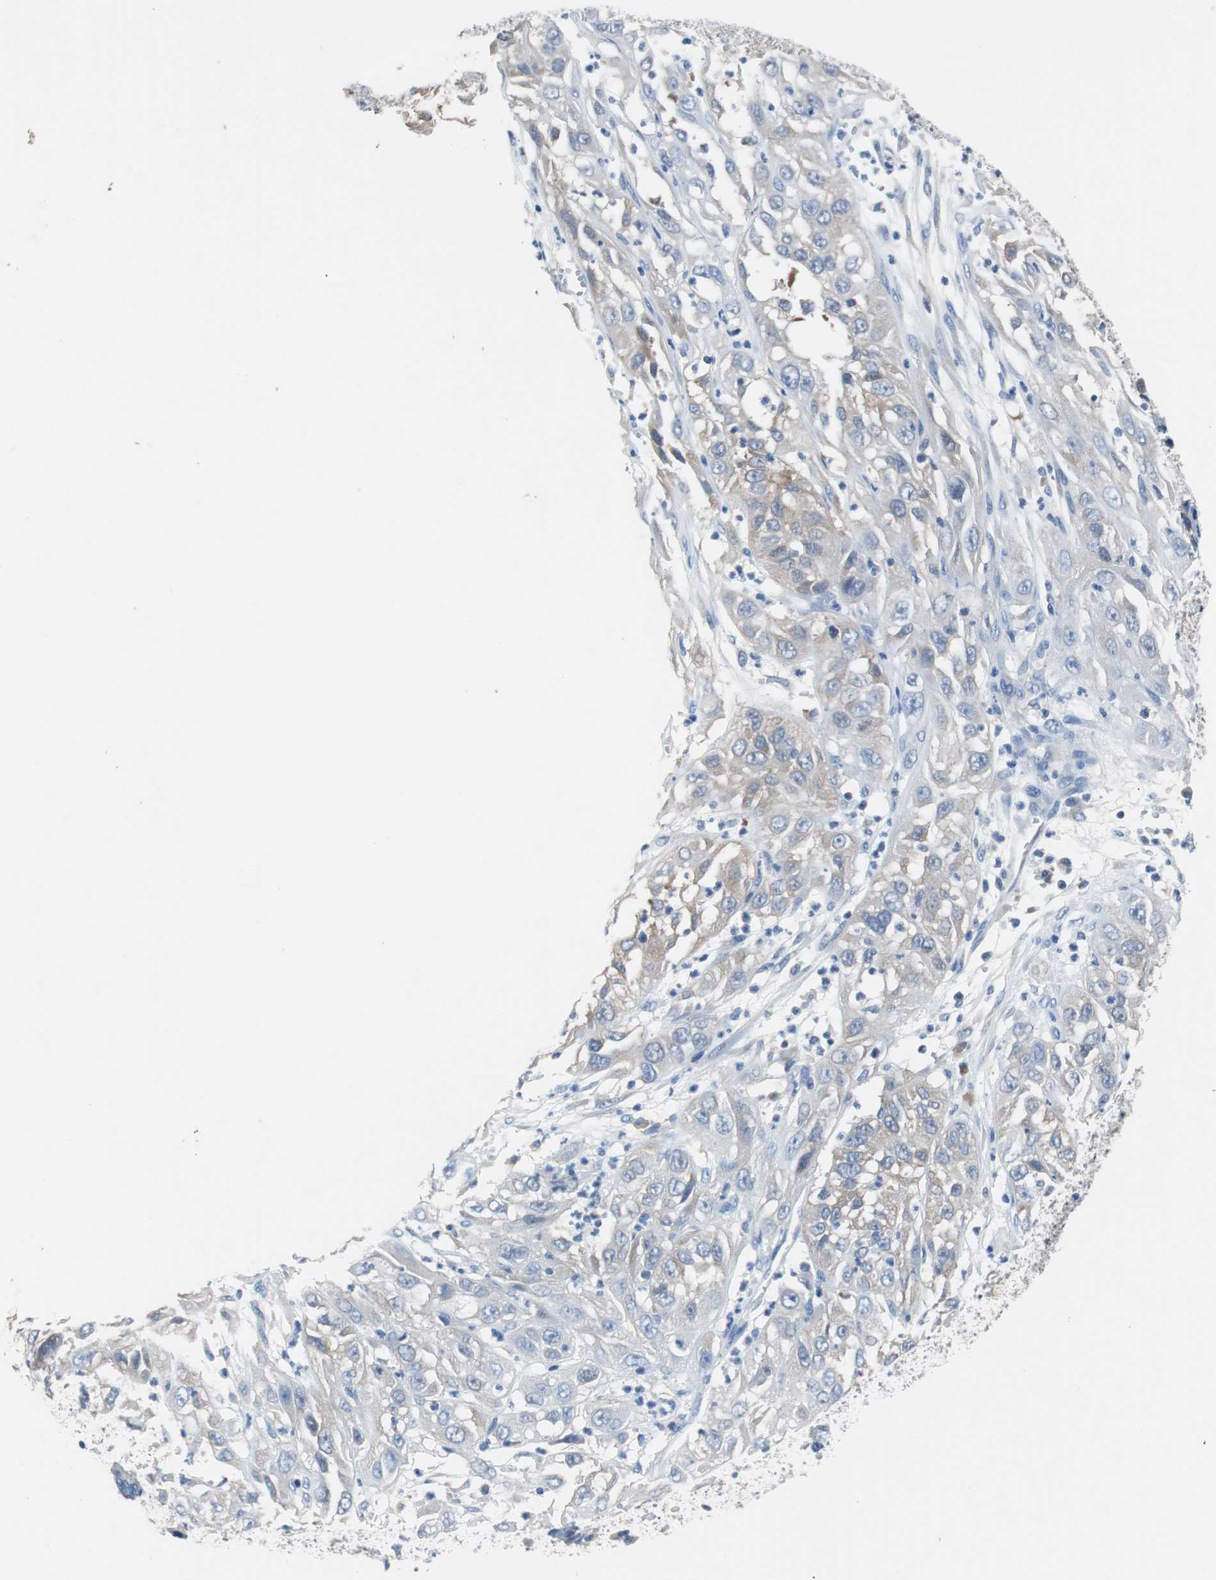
{"staining": {"intensity": "weak", "quantity": ">75%", "location": "cytoplasmic/membranous"}, "tissue": "cervical cancer", "cell_type": "Tumor cells", "image_type": "cancer", "snomed": [{"axis": "morphology", "description": "Squamous cell carcinoma, NOS"}, {"axis": "topography", "description": "Cervix"}], "caption": "DAB (3,3'-diaminobenzidine) immunohistochemical staining of human cervical squamous cell carcinoma reveals weak cytoplasmic/membranous protein expression in approximately >75% of tumor cells.", "gene": "EEF2K", "patient": {"sex": "female", "age": 32}}